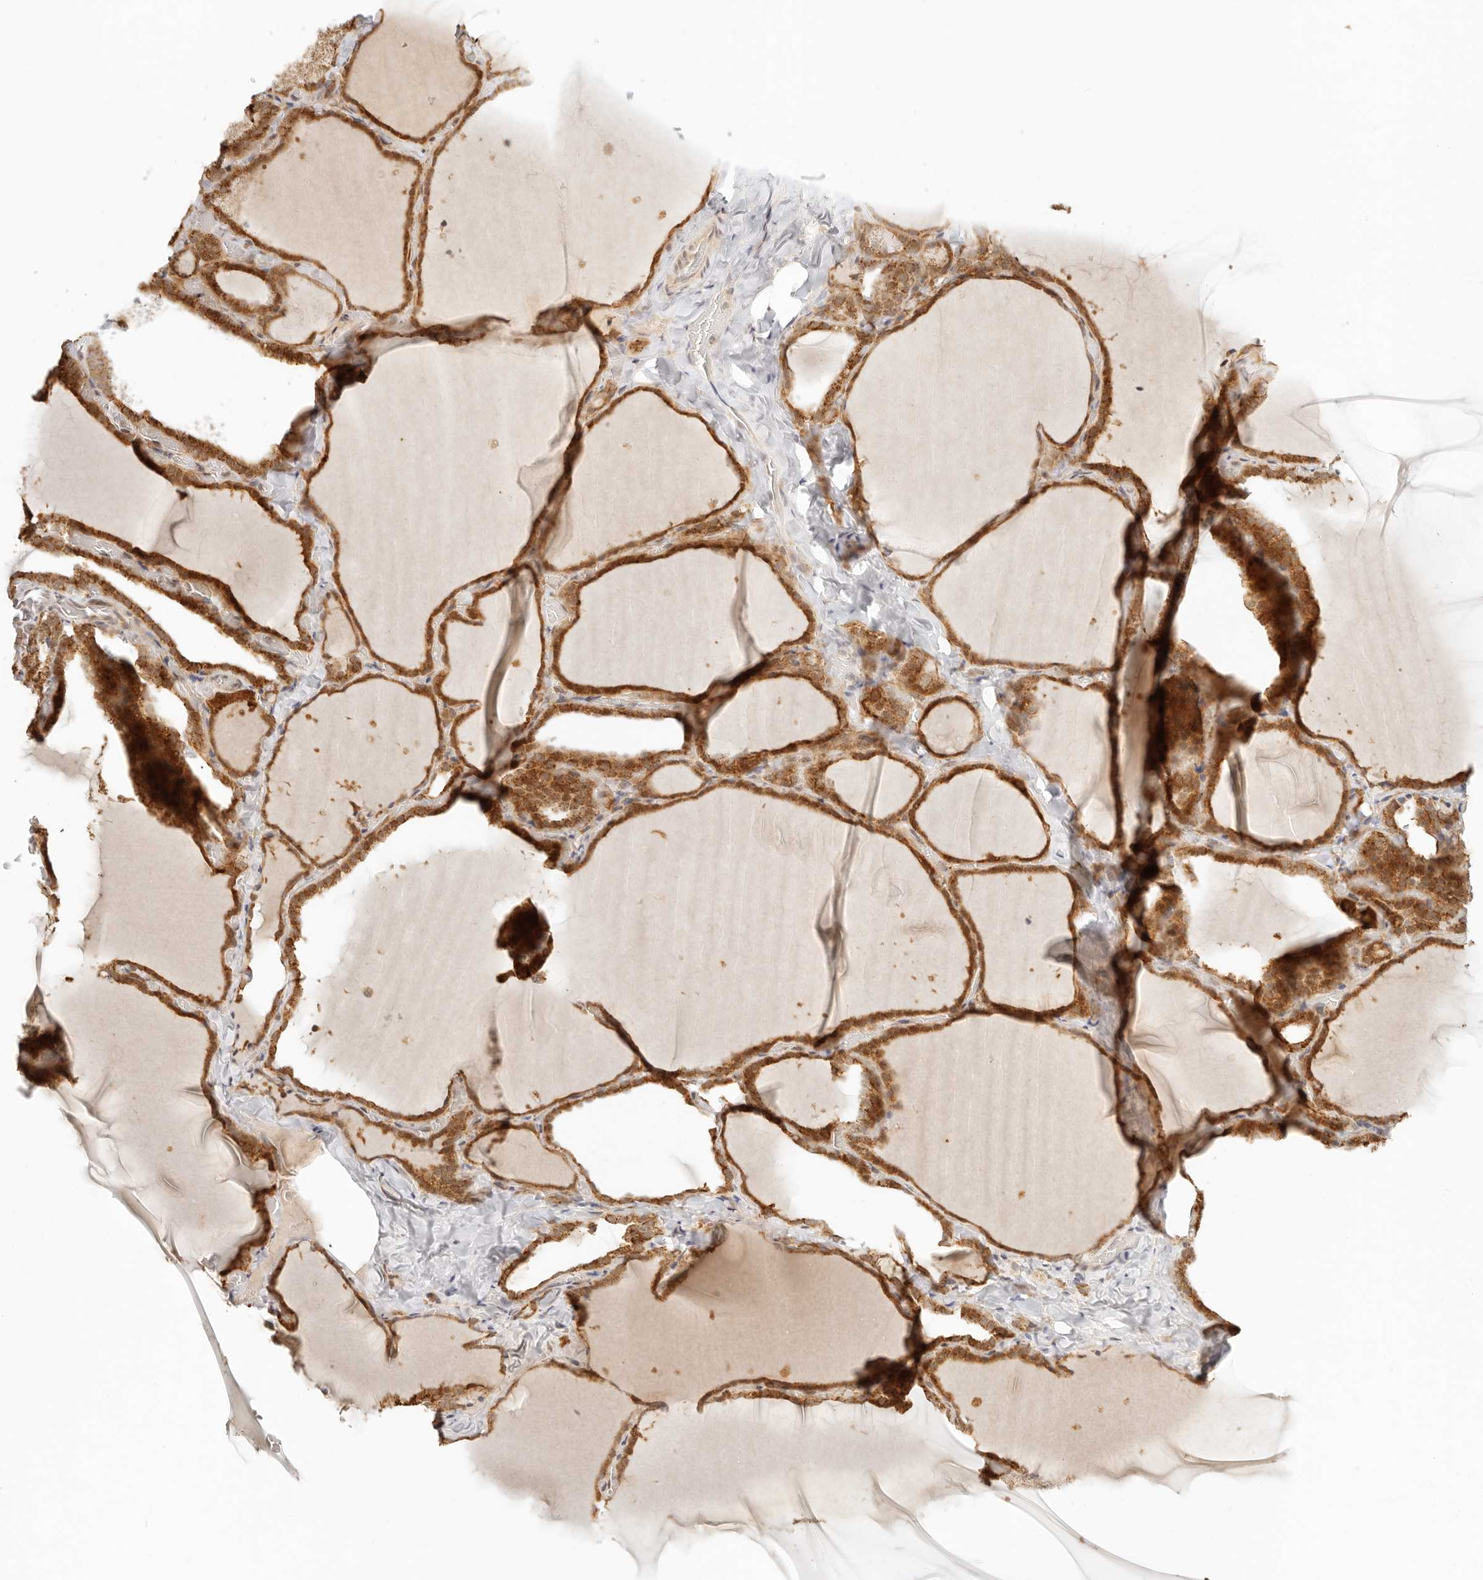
{"staining": {"intensity": "moderate", "quantity": ">75%", "location": "cytoplasmic/membranous"}, "tissue": "thyroid gland", "cell_type": "Glandular cells", "image_type": "normal", "snomed": [{"axis": "morphology", "description": "Normal tissue, NOS"}, {"axis": "topography", "description": "Thyroid gland"}], "caption": "The photomicrograph exhibits immunohistochemical staining of benign thyroid gland. There is moderate cytoplasmic/membranous expression is seen in approximately >75% of glandular cells. (DAB = brown stain, brightfield microscopy at high magnification).", "gene": "INTS11", "patient": {"sex": "female", "age": 22}}